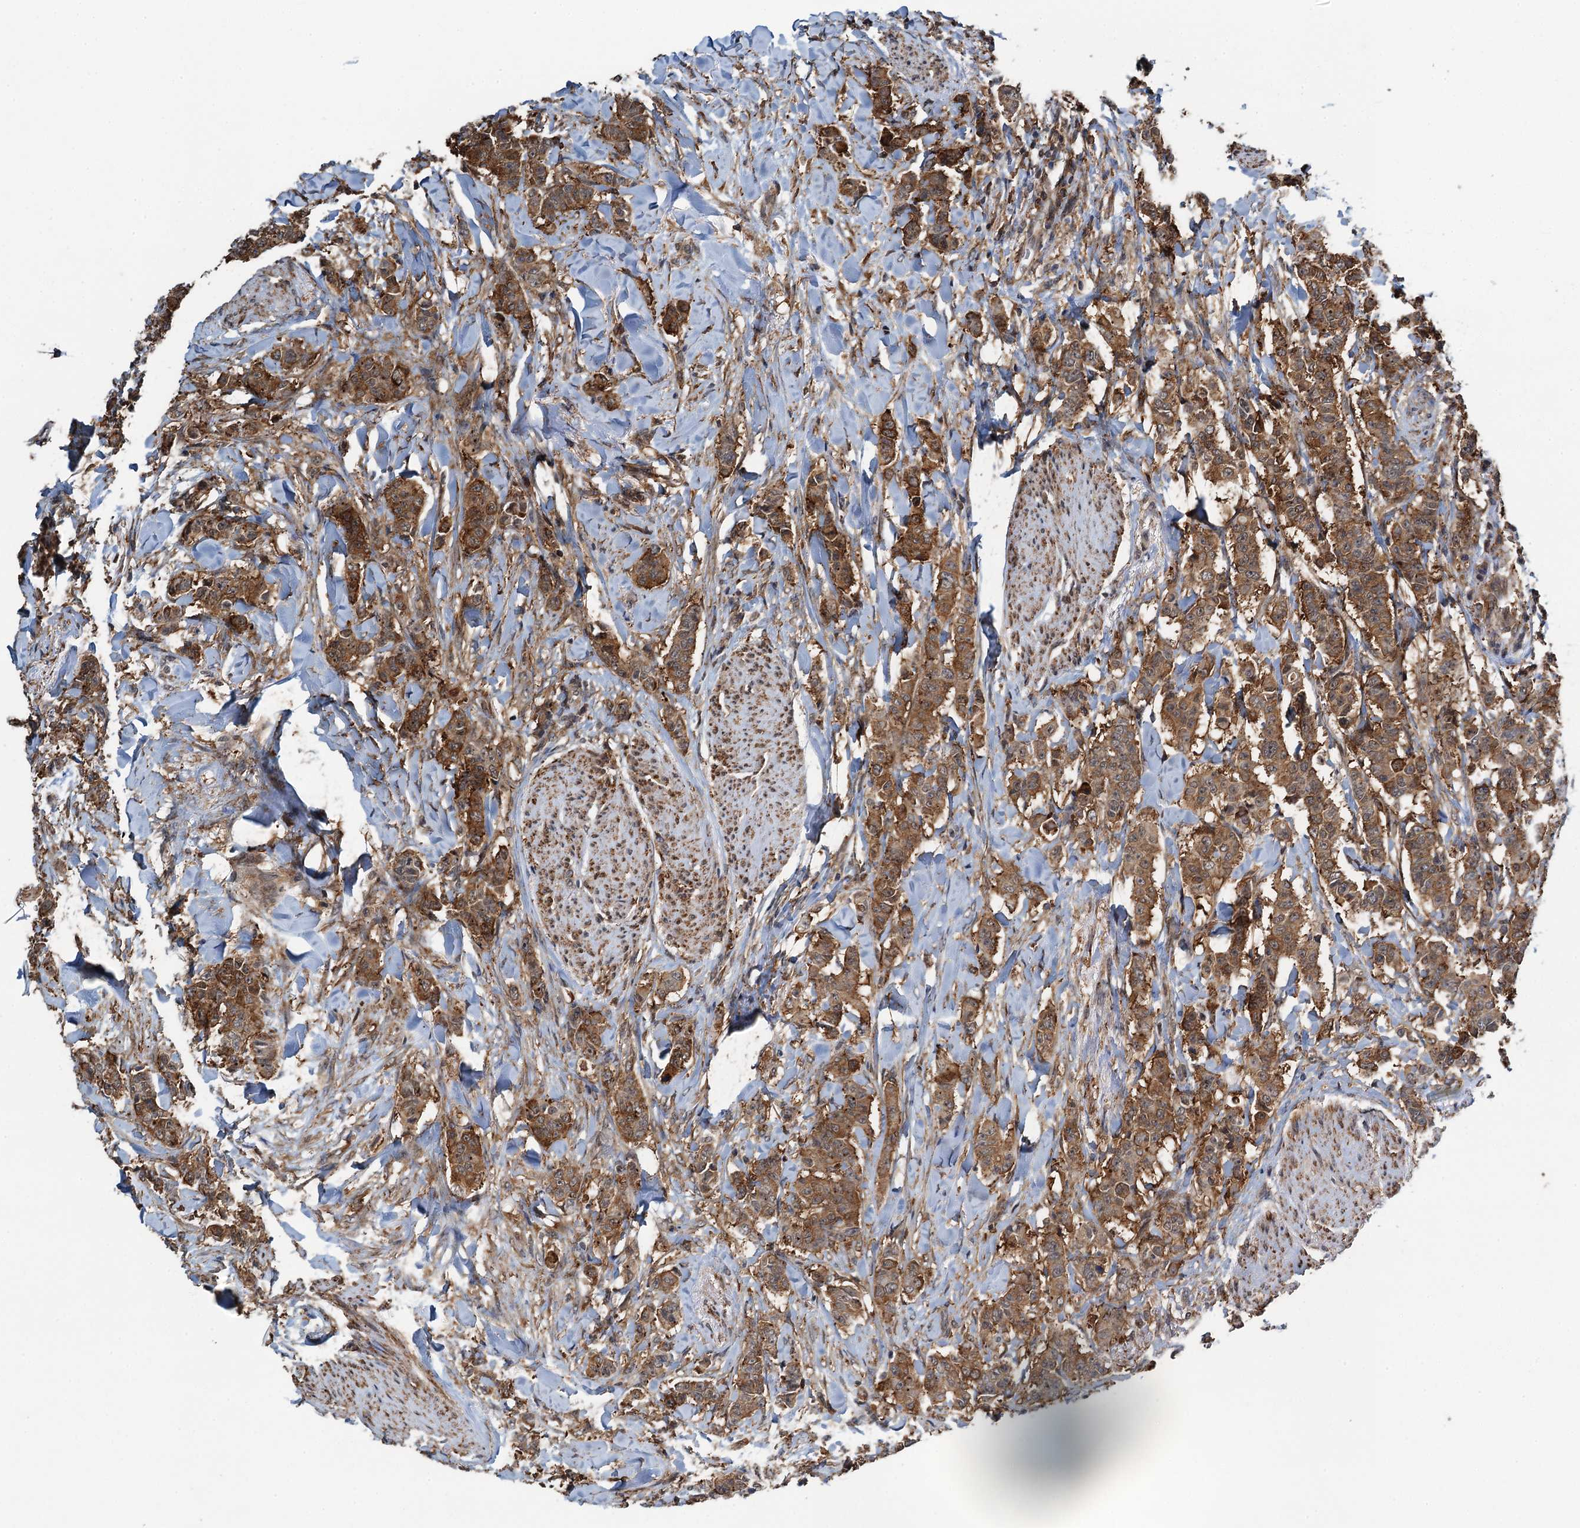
{"staining": {"intensity": "moderate", "quantity": ">75%", "location": "cytoplasmic/membranous"}, "tissue": "breast cancer", "cell_type": "Tumor cells", "image_type": "cancer", "snomed": [{"axis": "morphology", "description": "Duct carcinoma"}, {"axis": "topography", "description": "Breast"}], "caption": "A brown stain labels moderate cytoplasmic/membranous positivity of a protein in breast infiltrating ductal carcinoma tumor cells.", "gene": "WHAMM", "patient": {"sex": "female", "age": 40}}